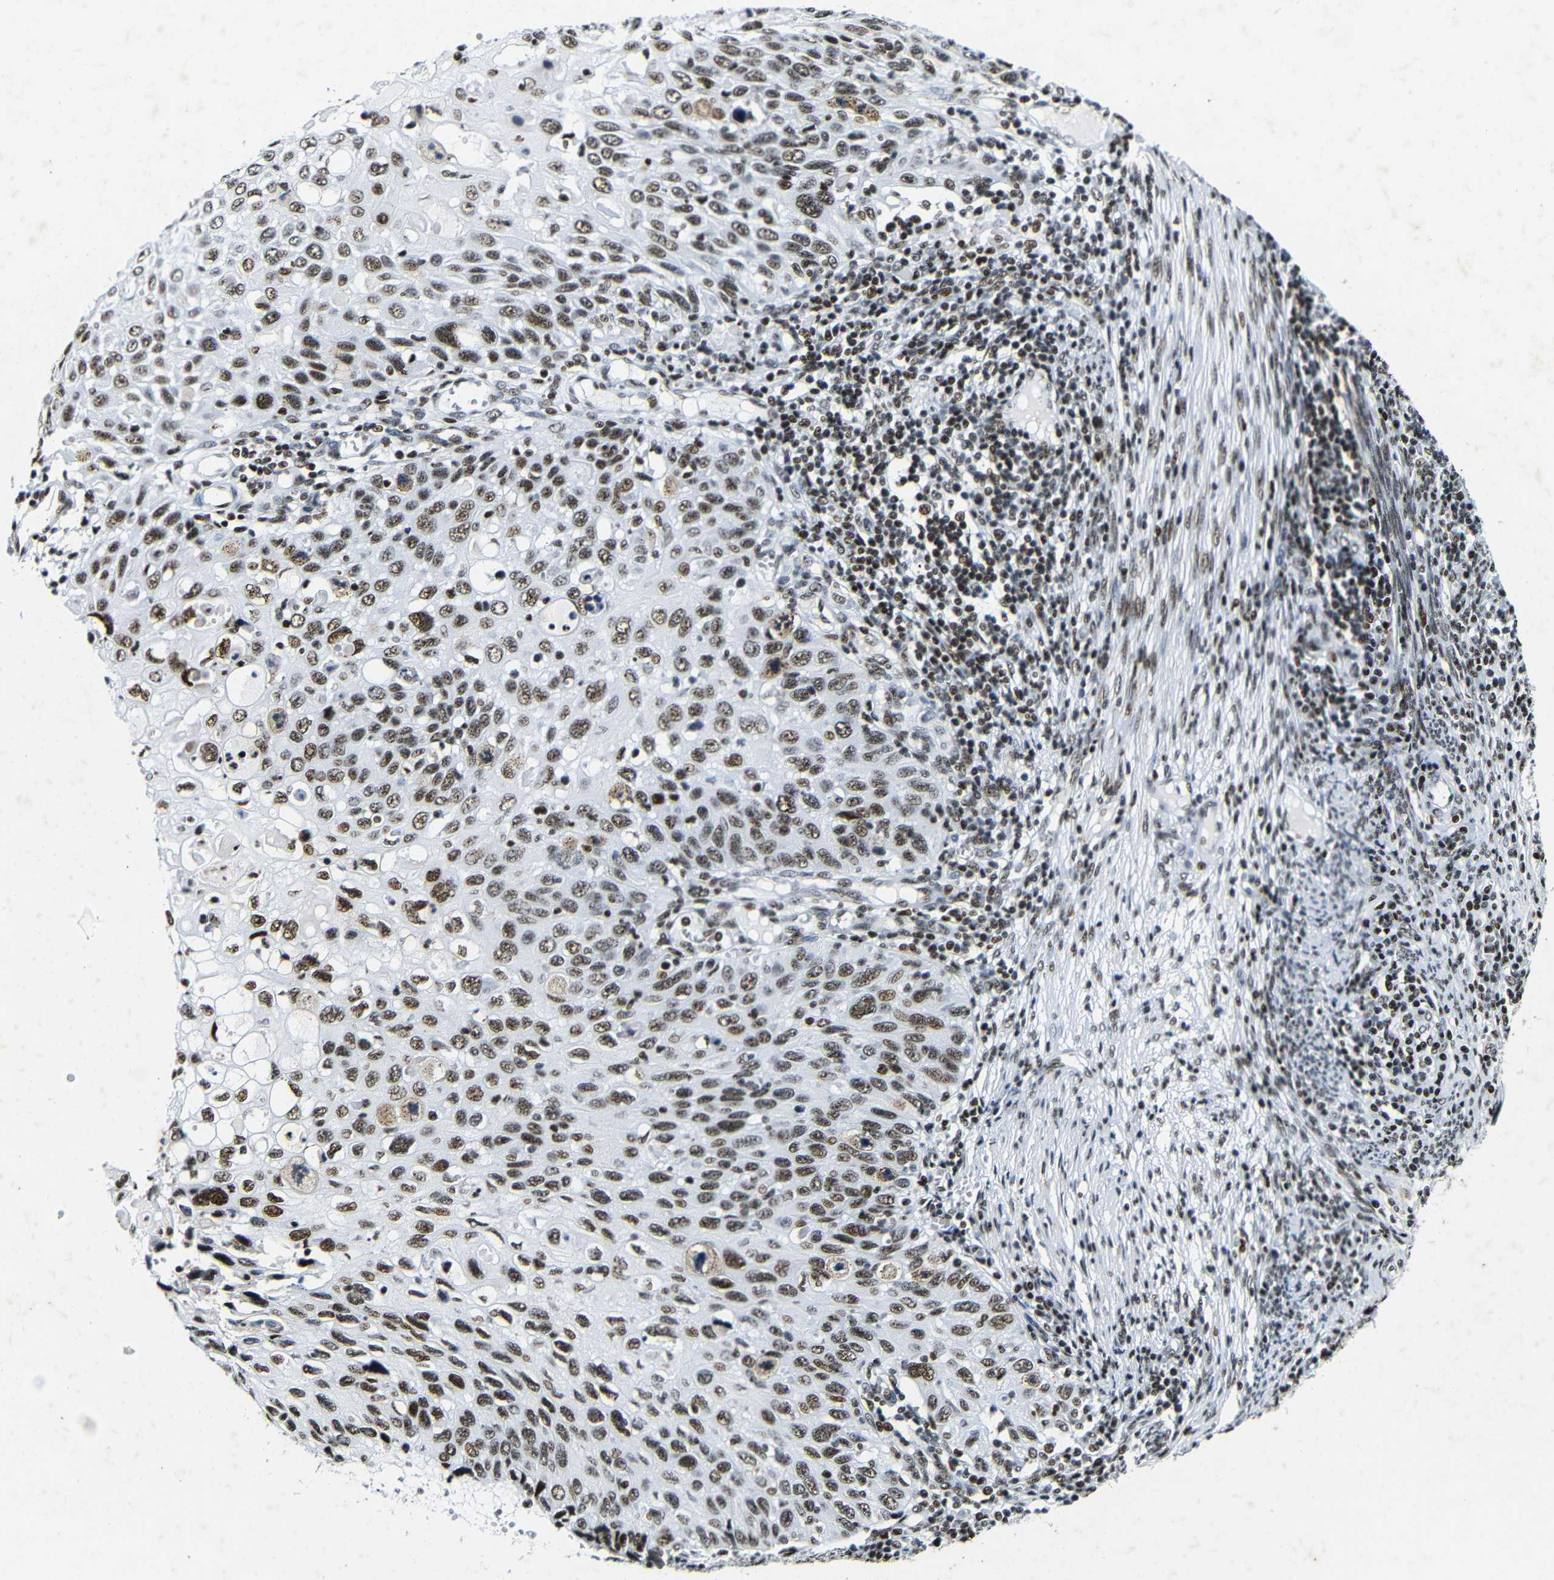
{"staining": {"intensity": "strong", "quantity": ">75%", "location": "nuclear"}, "tissue": "cervical cancer", "cell_type": "Tumor cells", "image_type": "cancer", "snomed": [{"axis": "morphology", "description": "Squamous cell carcinoma, NOS"}, {"axis": "topography", "description": "Cervix"}], "caption": "Immunohistochemical staining of squamous cell carcinoma (cervical) displays high levels of strong nuclear positivity in approximately >75% of tumor cells.", "gene": "SRSF1", "patient": {"sex": "female", "age": 70}}